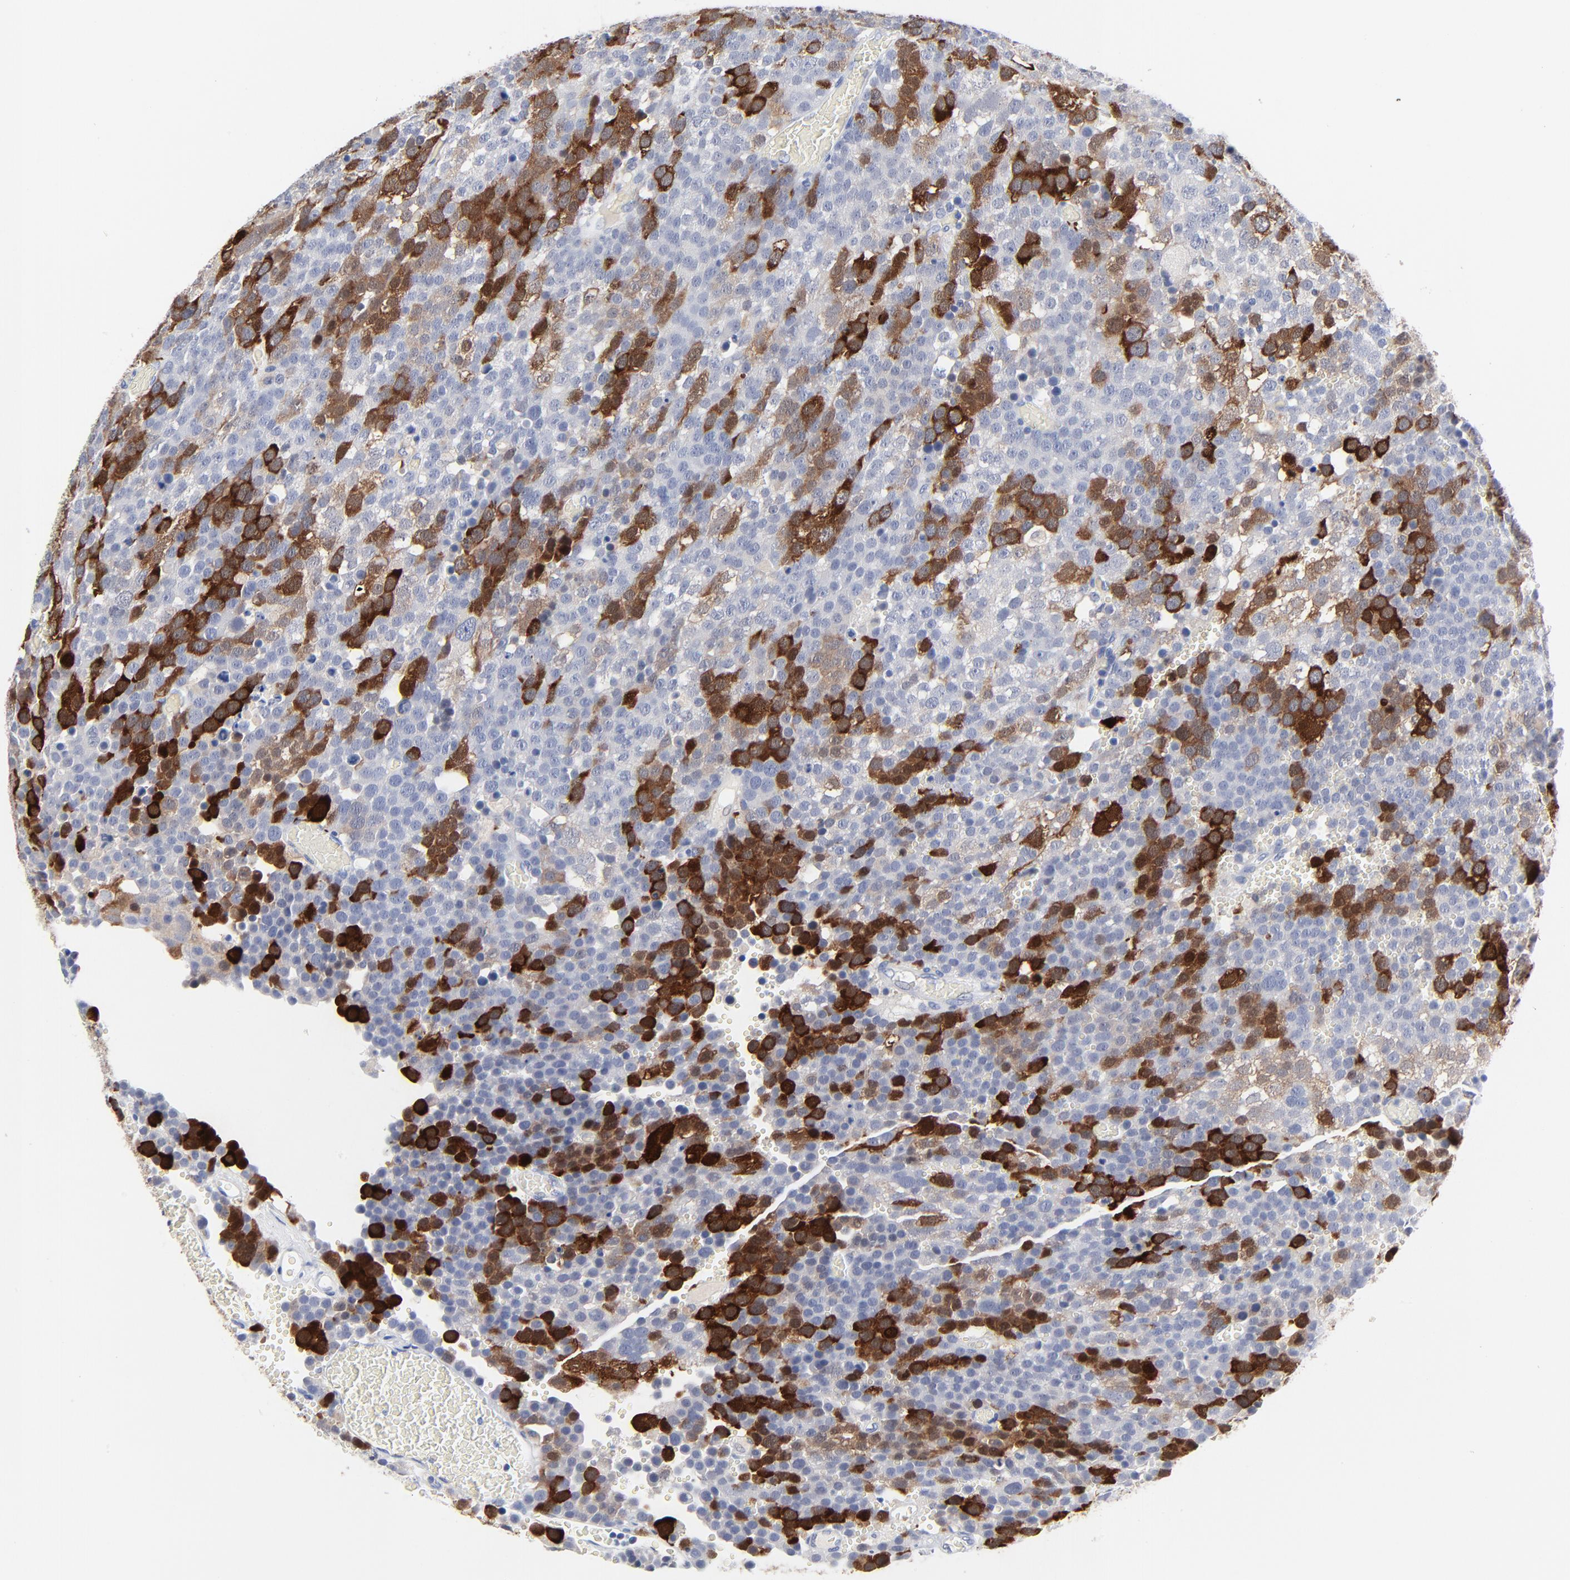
{"staining": {"intensity": "strong", "quantity": "25%-75%", "location": "cytoplasmic/membranous,nuclear"}, "tissue": "testis cancer", "cell_type": "Tumor cells", "image_type": "cancer", "snomed": [{"axis": "morphology", "description": "Seminoma, NOS"}, {"axis": "topography", "description": "Testis"}], "caption": "Protein staining reveals strong cytoplasmic/membranous and nuclear expression in approximately 25%-75% of tumor cells in testis seminoma.", "gene": "CDK1", "patient": {"sex": "male", "age": 71}}